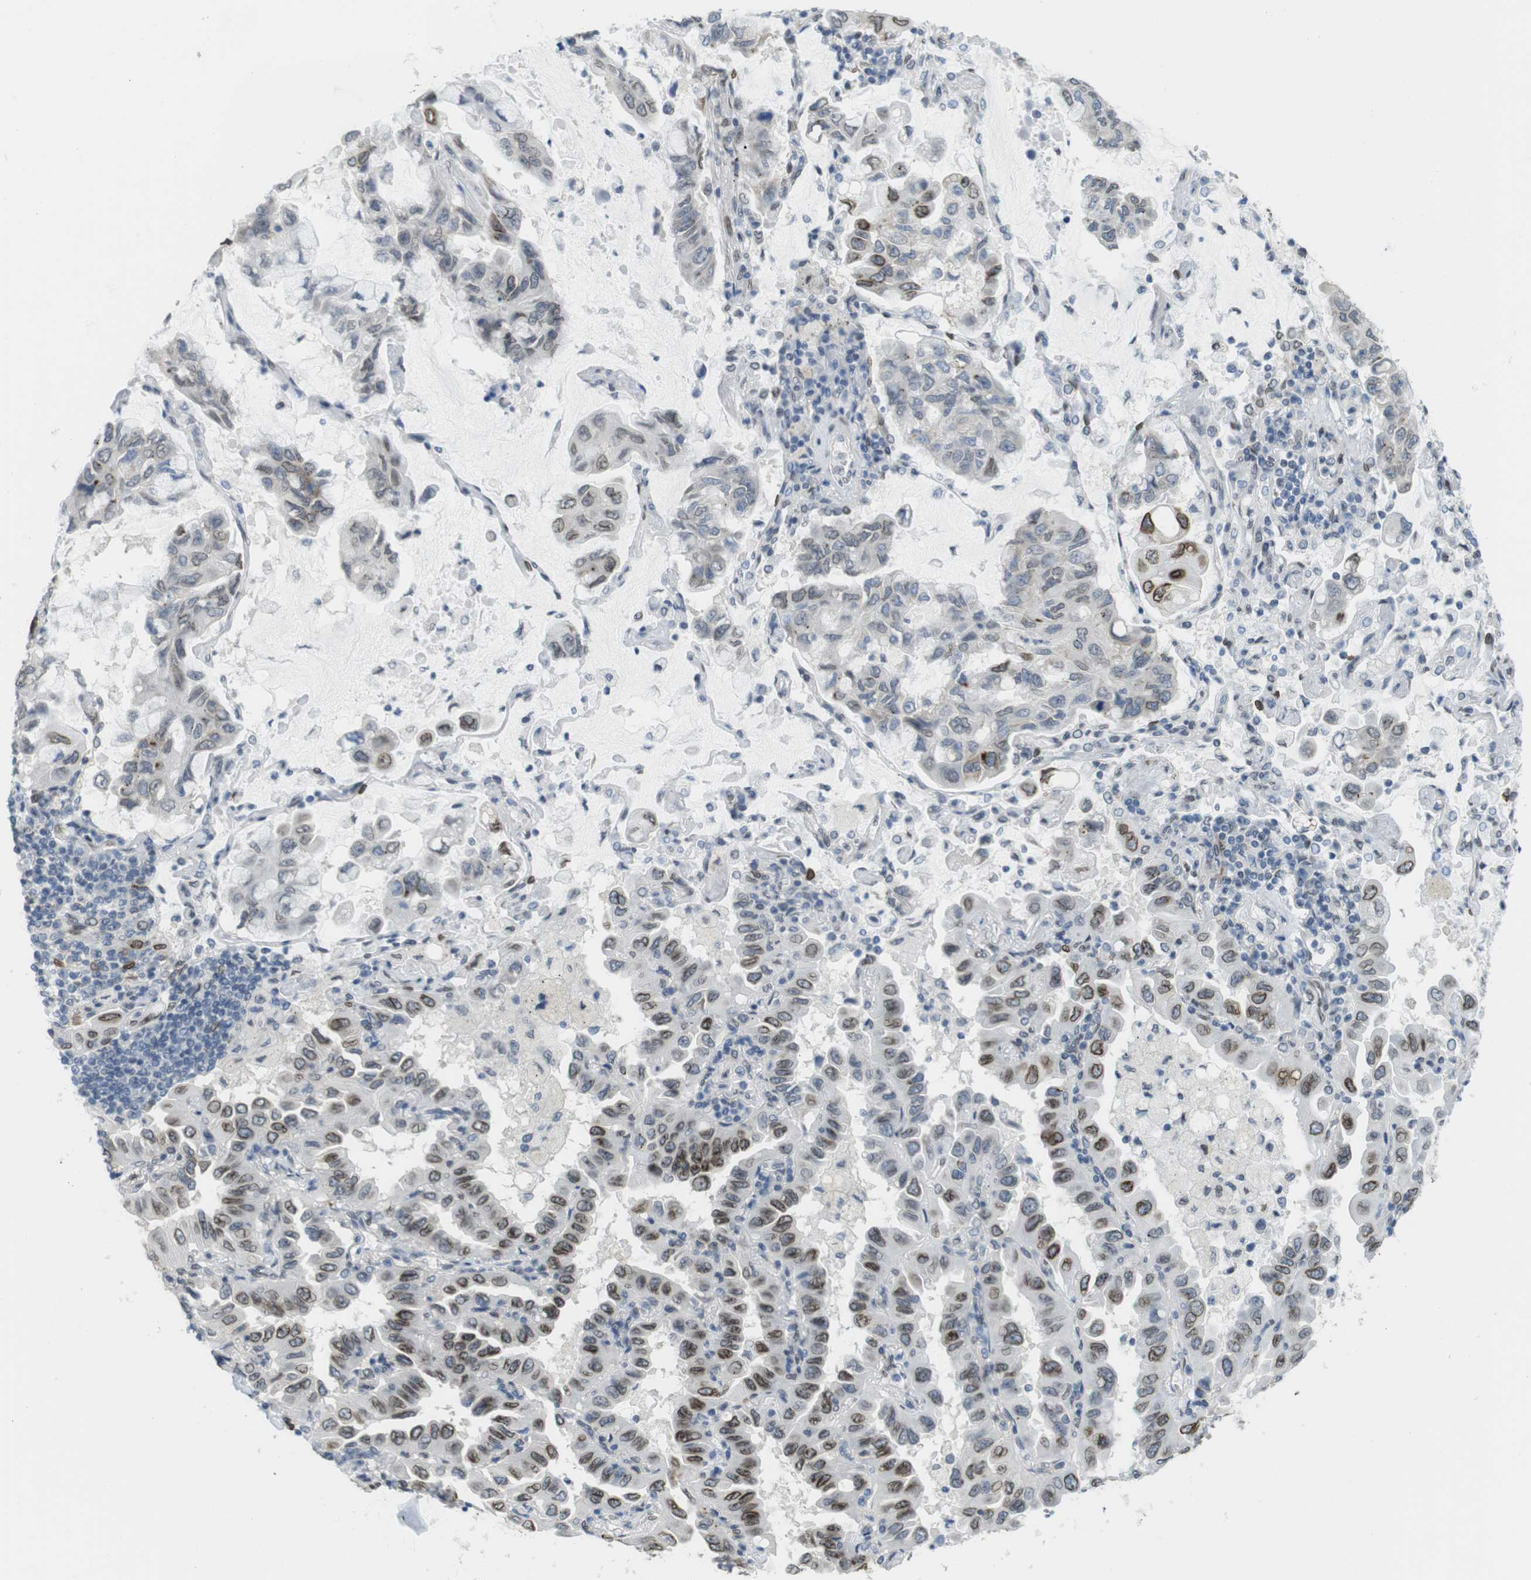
{"staining": {"intensity": "moderate", "quantity": "25%-75%", "location": "cytoplasmic/membranous,nuclear"}, "tissue": "lung cancer", "cell_type": "Tumor cells", "image_type": "cancer", "snomed": [{"axis": "morphology", "description": "Adenocarcinoma, NOS"}, {"axis": "topography", "description": "Lung"}], "caption": "IHC of lung cancer reveals medium levels of moderate cytoplasmic/membranous and nuclear positivity in about 25%-75% of tumor cells. Nuclei are stained in blue.", "gene": "ARL6IP6", "patient": {"sex": "male", "age": 64}}